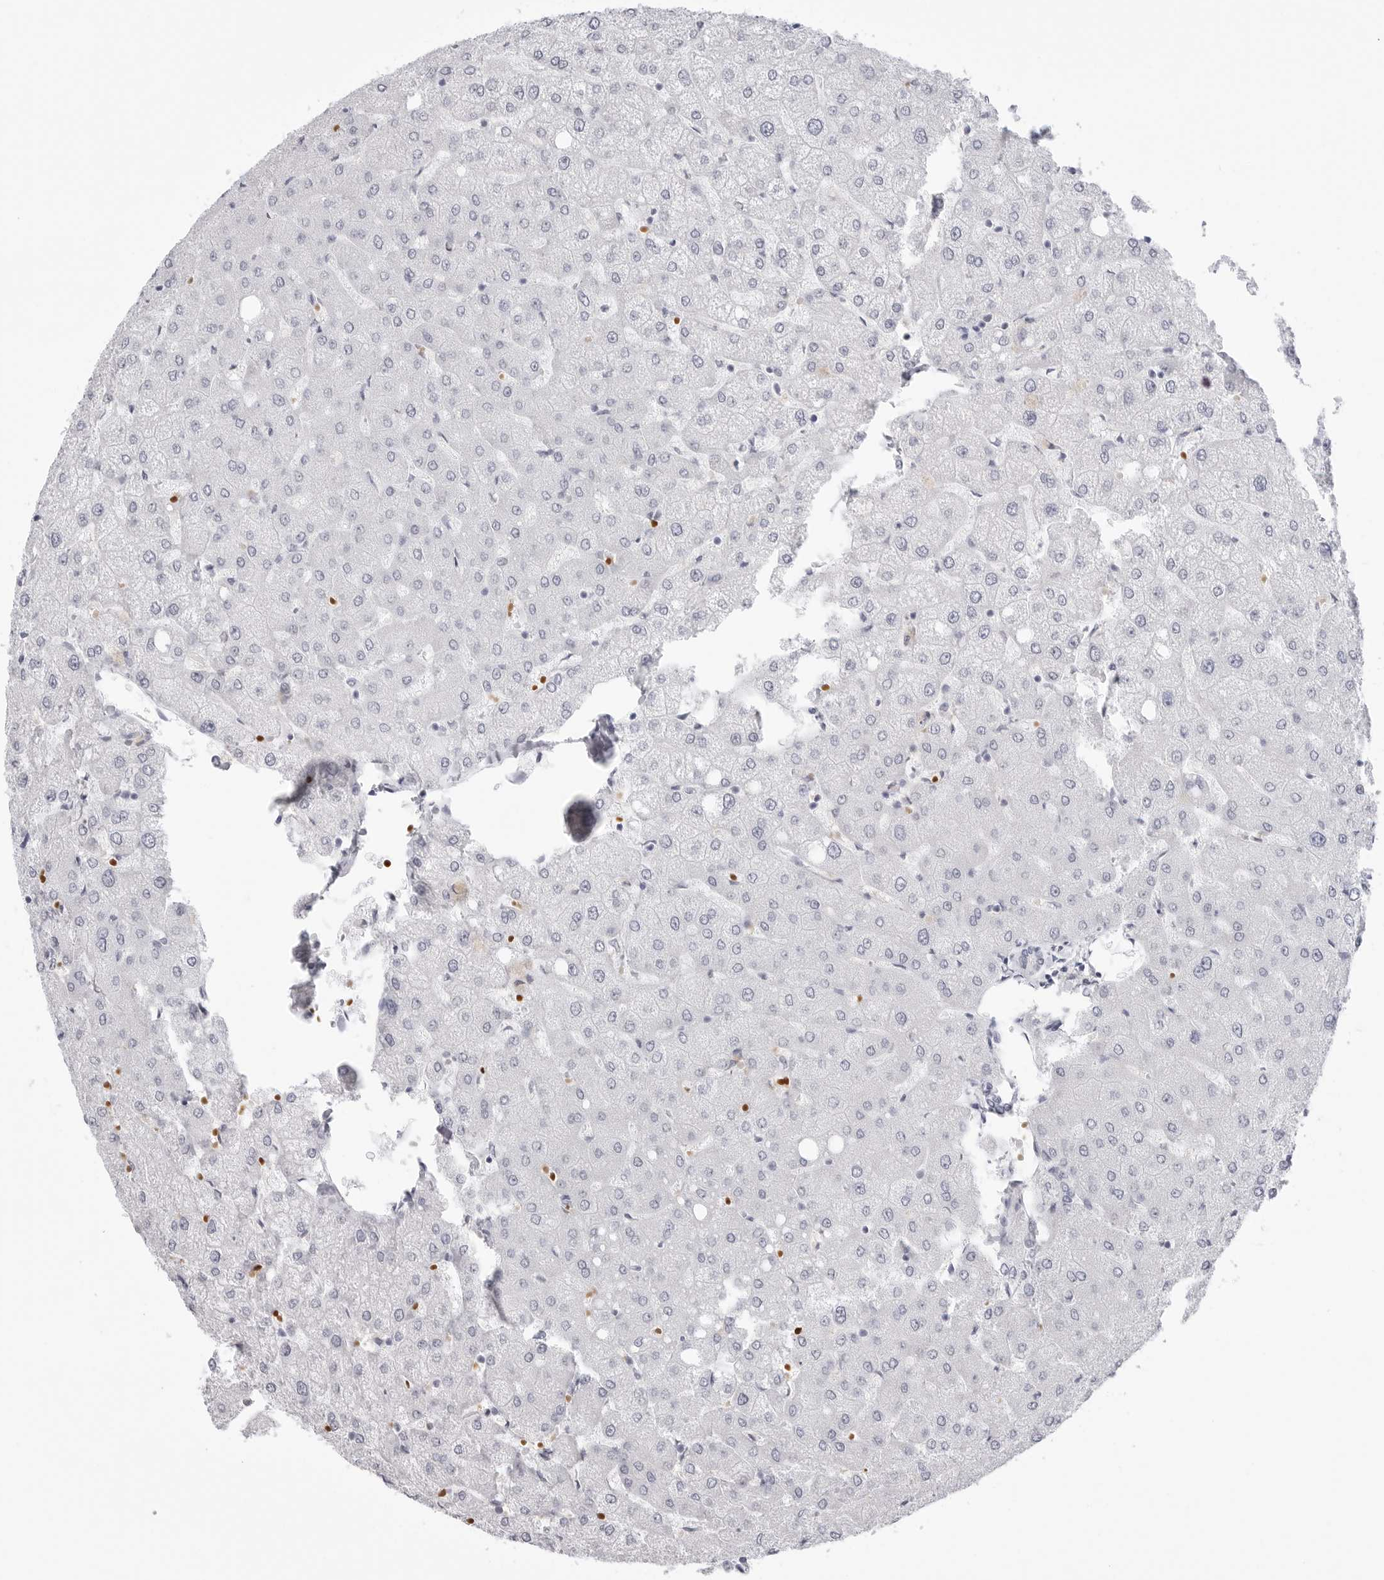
{"staining": {"intensity": "negative", "quantity": "none", "location": "none"}, "tissue": "liver", "cell_type": "Cholangiocytes", "image_type": "normal", "snomed": [{"axis": "morphology", "description": "Normal tissue, NOS"}, {"axis": "topography", "description": "Liver"}], "caption": "Cholangiocytes are negative for protein expression in benign human liver. (DAB (3,3'-diaminobenzidine) immunohistochemistry visualized using brightfield microscopy, high magnification).", "gene": "TSSK1B", "patient": {"sex": "female", "age": 54}}